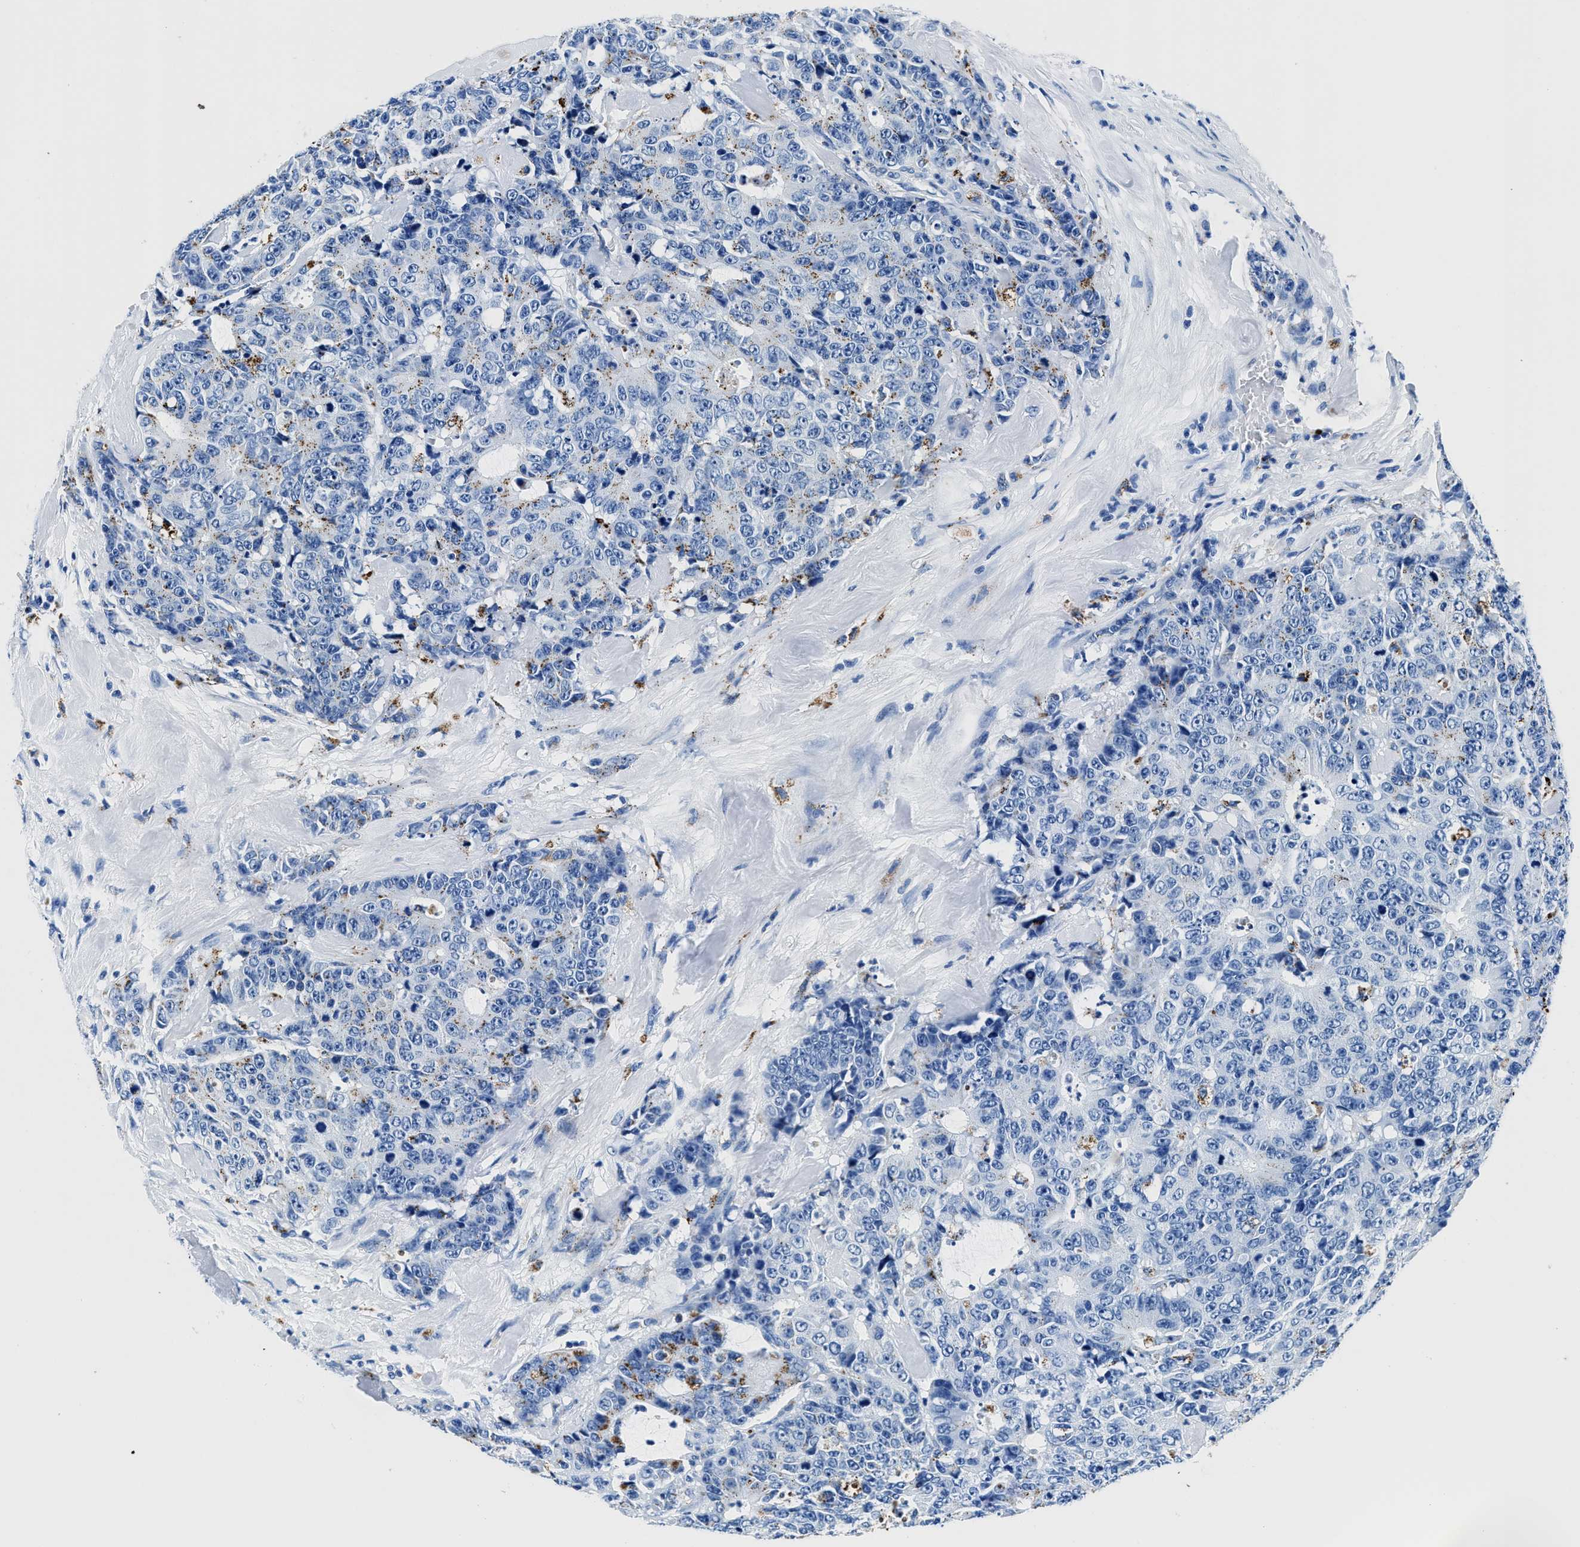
{"staining": {"intensity": "moderate", "quantity": "<25%", "location": "cytoplasmic/membranous"}, "tissue": "colorectal cancer", "cell_type": "Tumor cells", "image_type": "cancer", "snomed": [{"axis": "morphology", "description": "Adenocarcinoma, NOS"}, {"axis": "topography", "description": "Colon"}], "caption": "IHC micrograph of neoplastic tissue: human colorectal cancer stained using immunohistochemistry (IHC) exhibits low levels of moderate protein expression localized specifically in the cytoplasmic/membranous of tumor cells, appearing as a cytoplasmic/membranous brown color.", "gene": "OR14K1", "patient": {"sex": "female", "age": 86}}